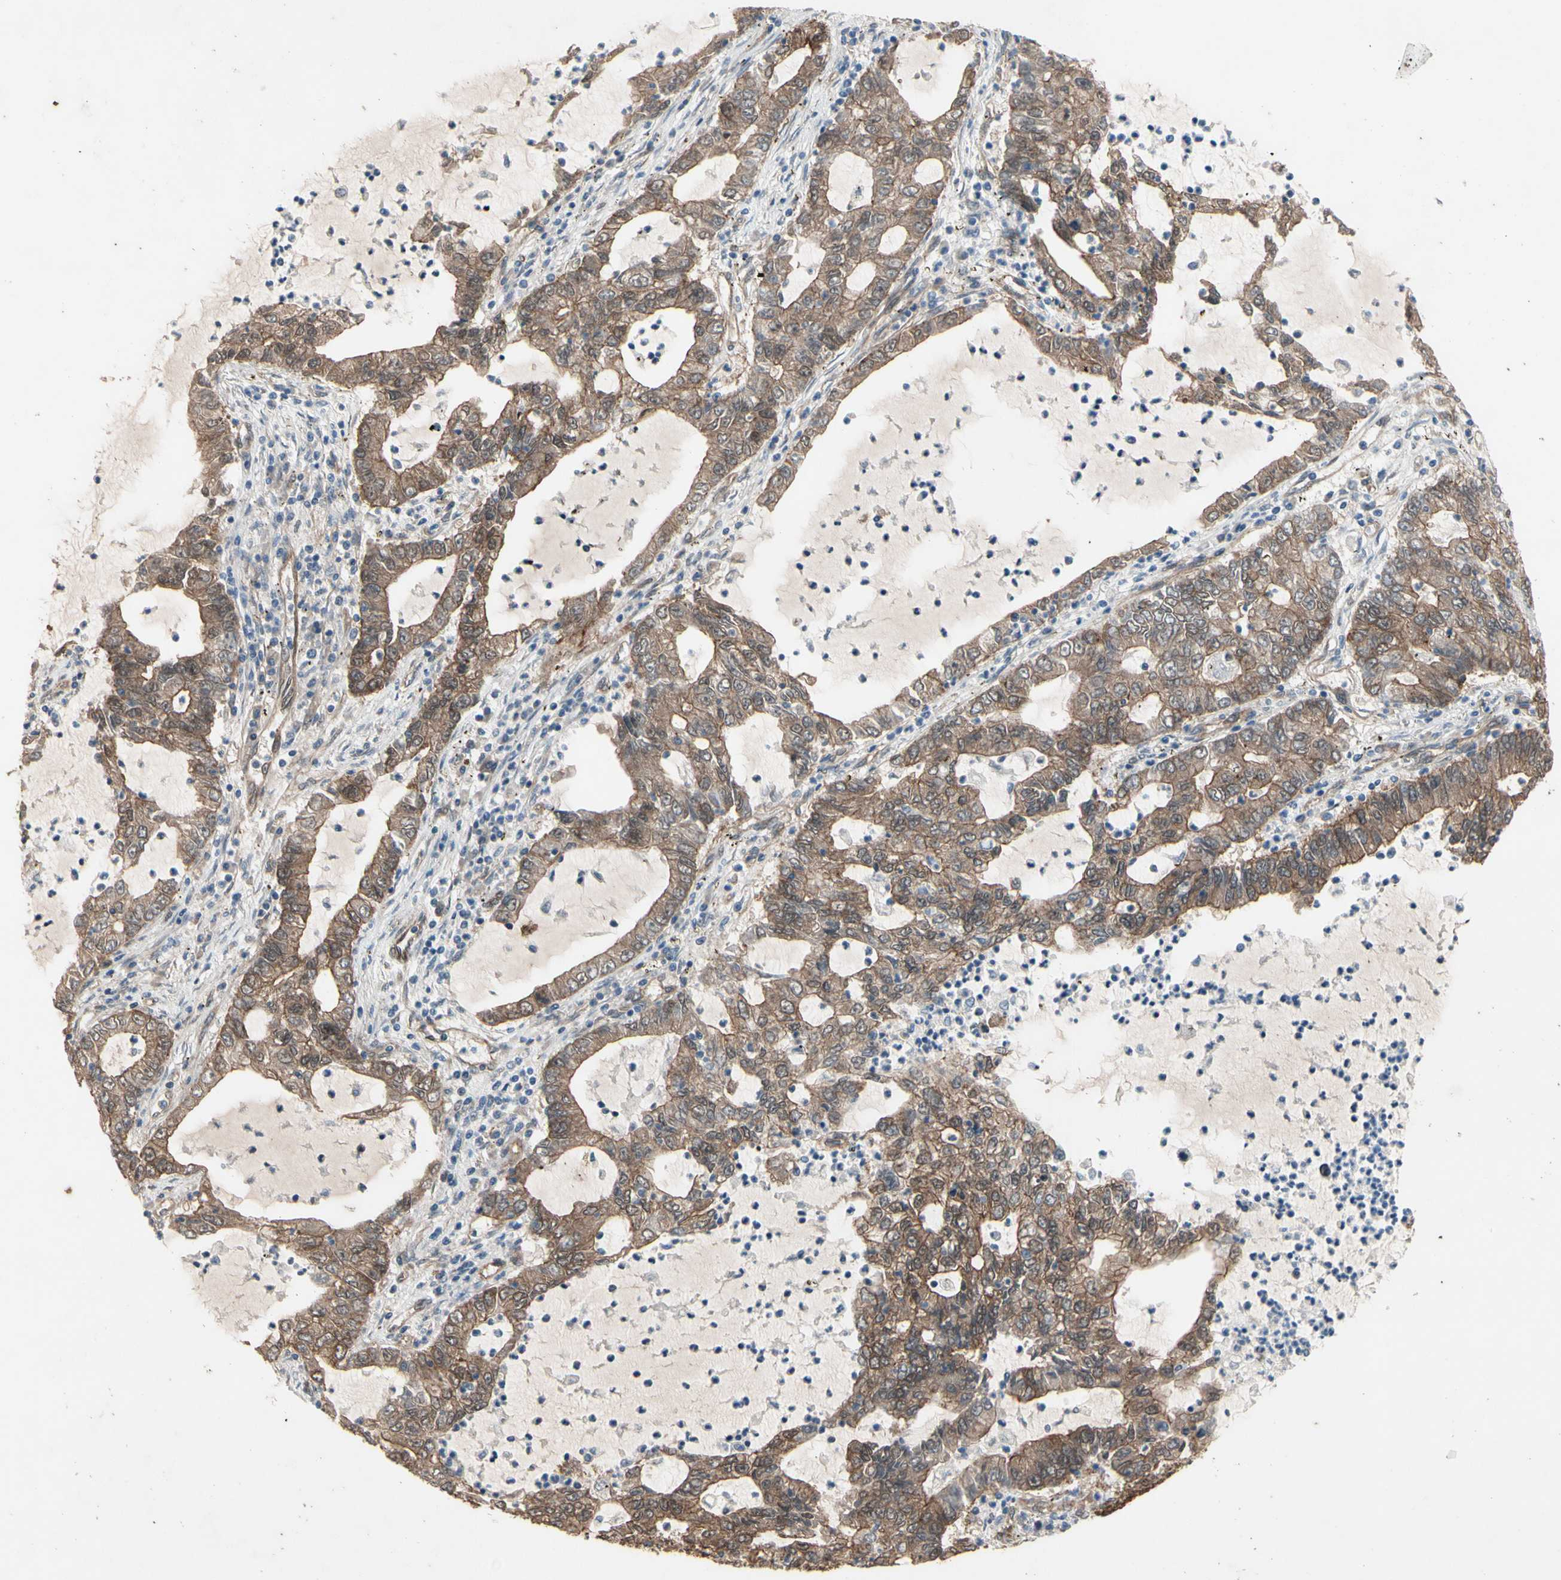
{"staining": {"intensity": "moderate", "quantity": ">75%", "location": "cytoplasmic/membranous"}, "tissue": "lung cancer", "cell_type": "Tumor cells", "image_type": "cancer", "snomed": [{"axis": "morphology", "description": "Adenocarcinoma, NOS"}, {"axis": "topography", "description": "Lung"}], "caption": "IHC of lung cancer exhibits medium levels of moderate cytoplasmic/membranous staining in about >75% of tumor cells. The protein of interest is stained brown, and the nuclei are stained in blue (DAB (3,3'-diaminobenzidine) IHC with brightfield microscopy, high magnification).", "gene": "CTTNBP2", "patient": {"sex": "female", "age": 51}}